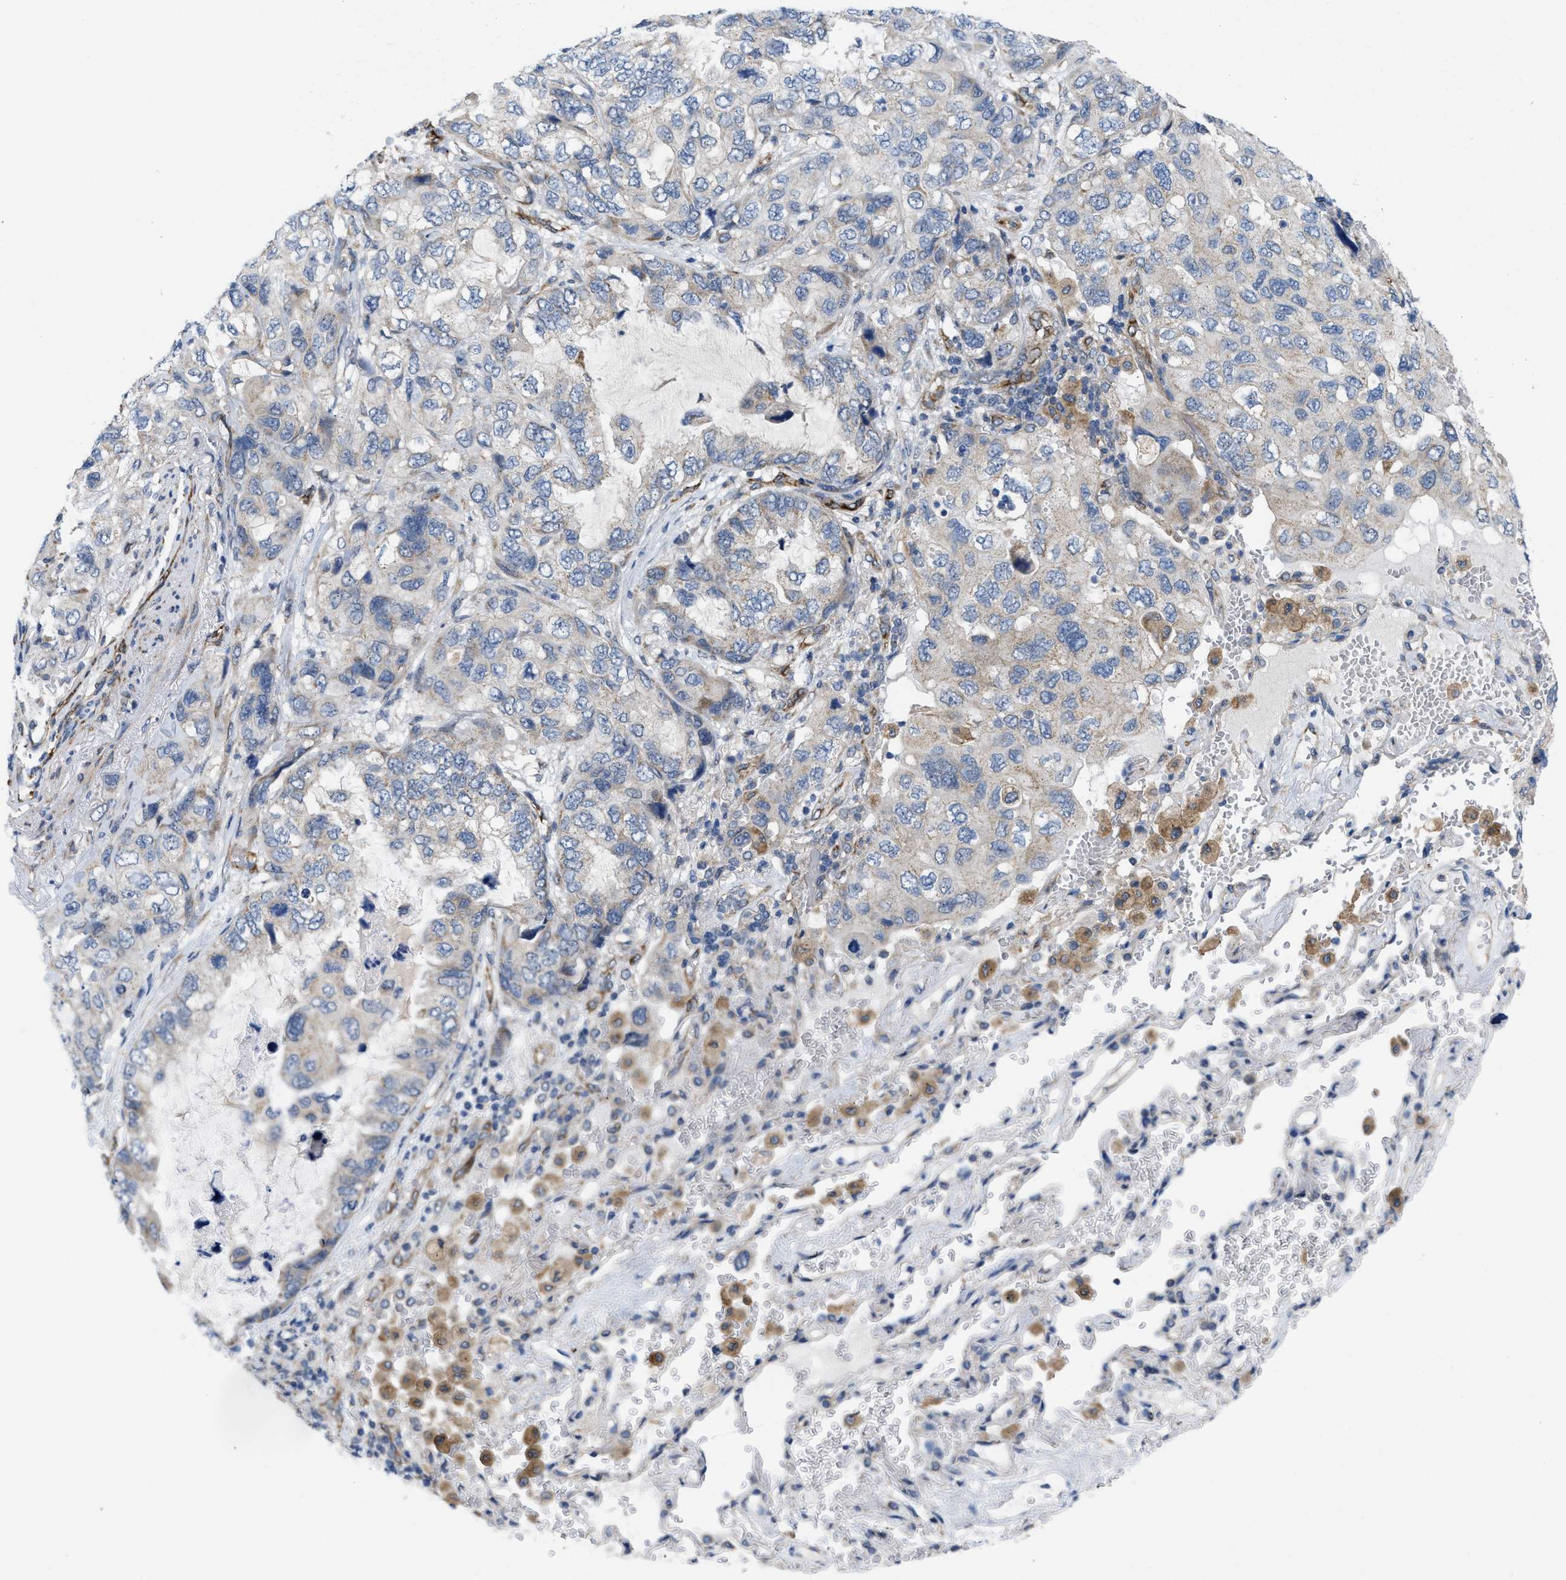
{"staining": {"intensity": "negative", "quantity": "none", "location": "none"}, "tissue": "lung cancer", "cell_type": "Tumor cells", "image_type": "cancer", "snomed": [{"axis": "morphology", "description": "Squamous cell carcinoma, NOS"}, {"axis": "topography", "description": "Lung"}], "caption": "This is an immunohistochemistry (IHC) micrograph of human squamous cell carcinoma (lung). There is no staining in tumor cells.", "gene": "EOGT", "patient": {"sex": "female", "age": 73}}